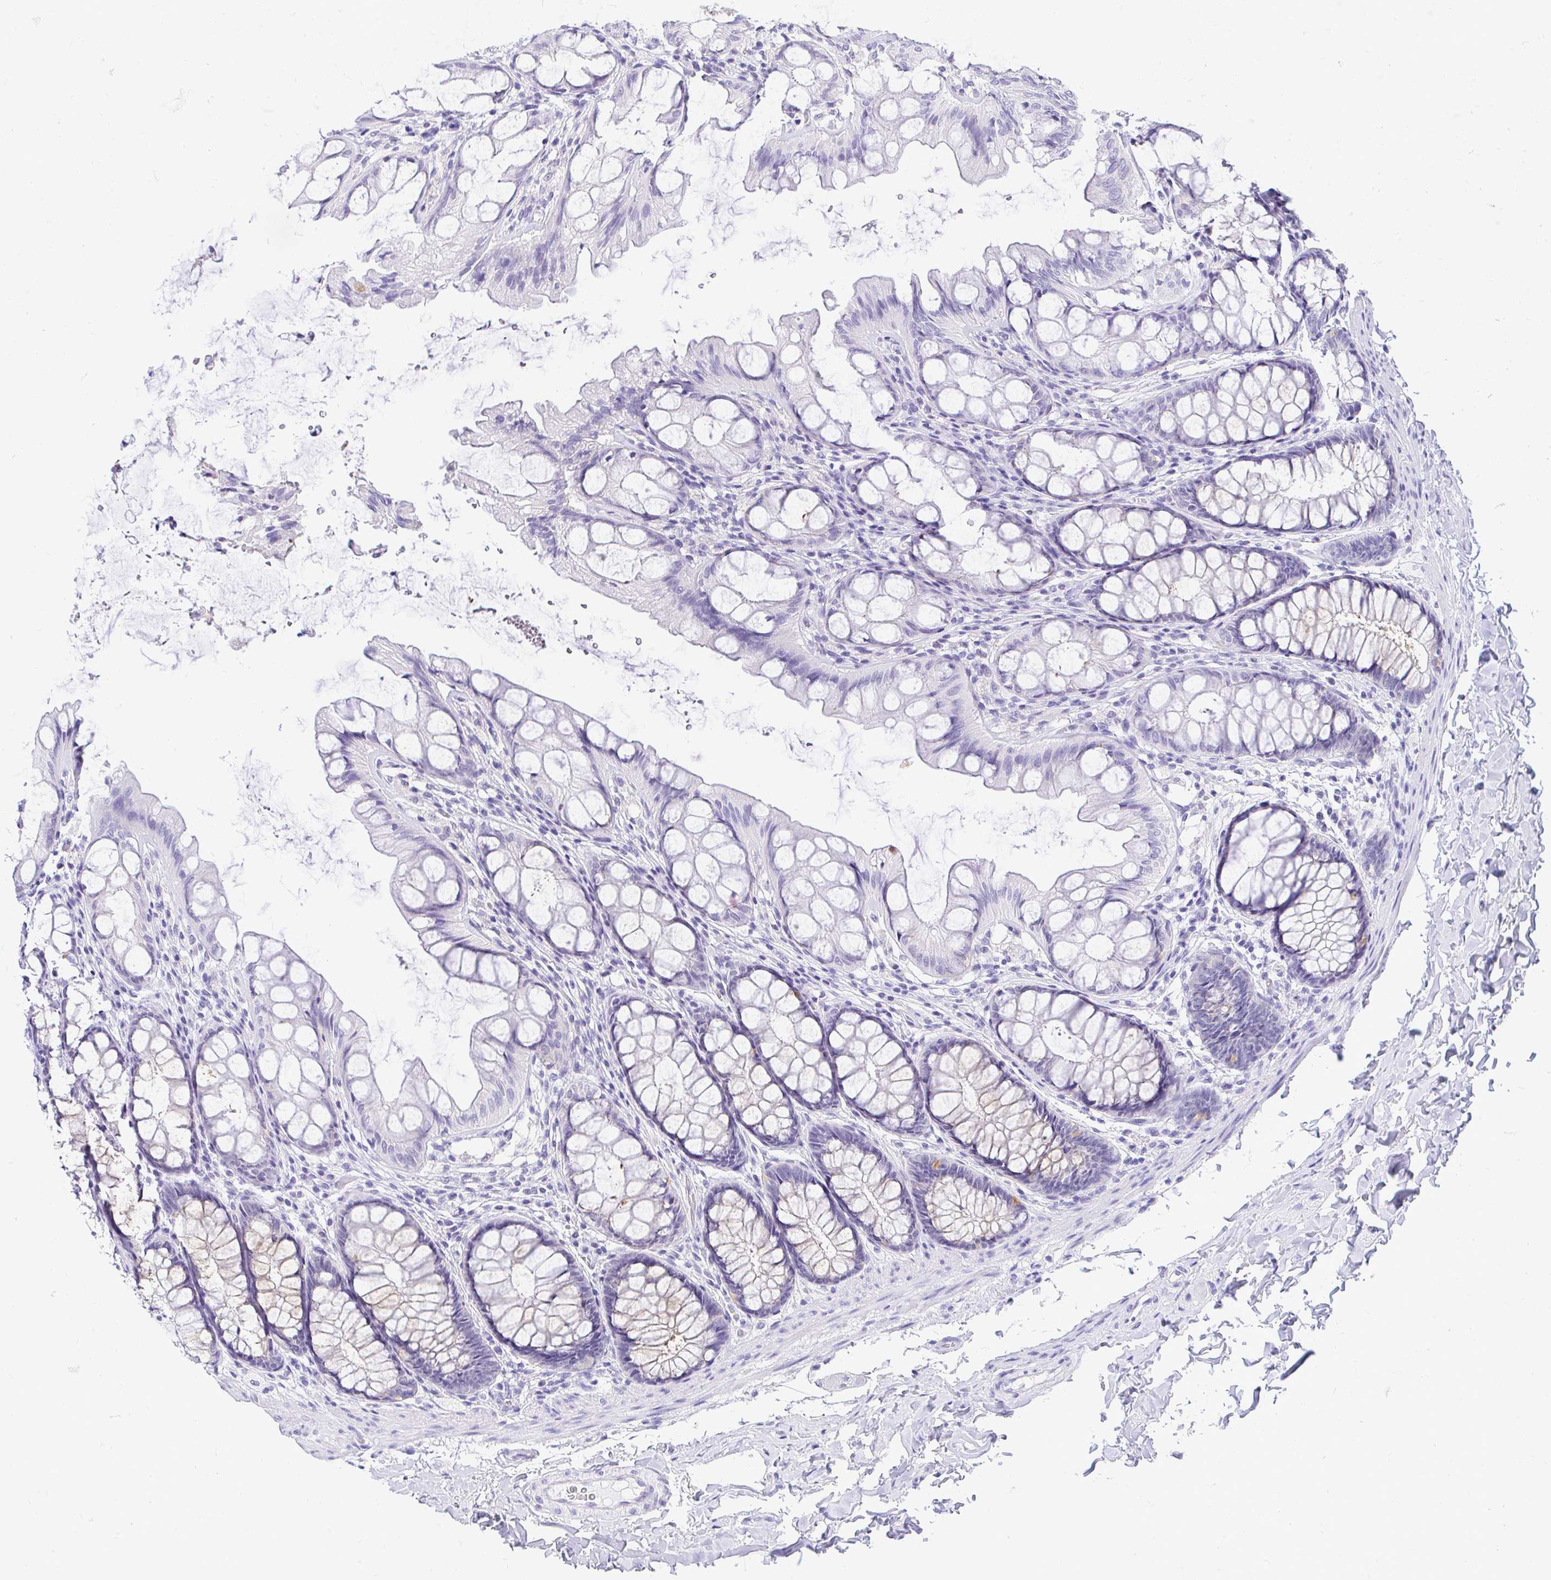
{"staining": {"intensity": "negative", "quantity": "none", "location": "none"}, "tissue": "colon", "cell_type": "Endothelial cells", "image_type": "normal", "snomed": [{"axis": "morphology", "description": "Normal tissue, NOS"}, {"axis": "topography", "description": "Colon"}], "caption": "Human colon stained for a protein using immunohistochemistry (IHC) reveals no expression in endothelial cells.", "gene": "FATE1", "patient": {"sex": "male", "age": 47}}